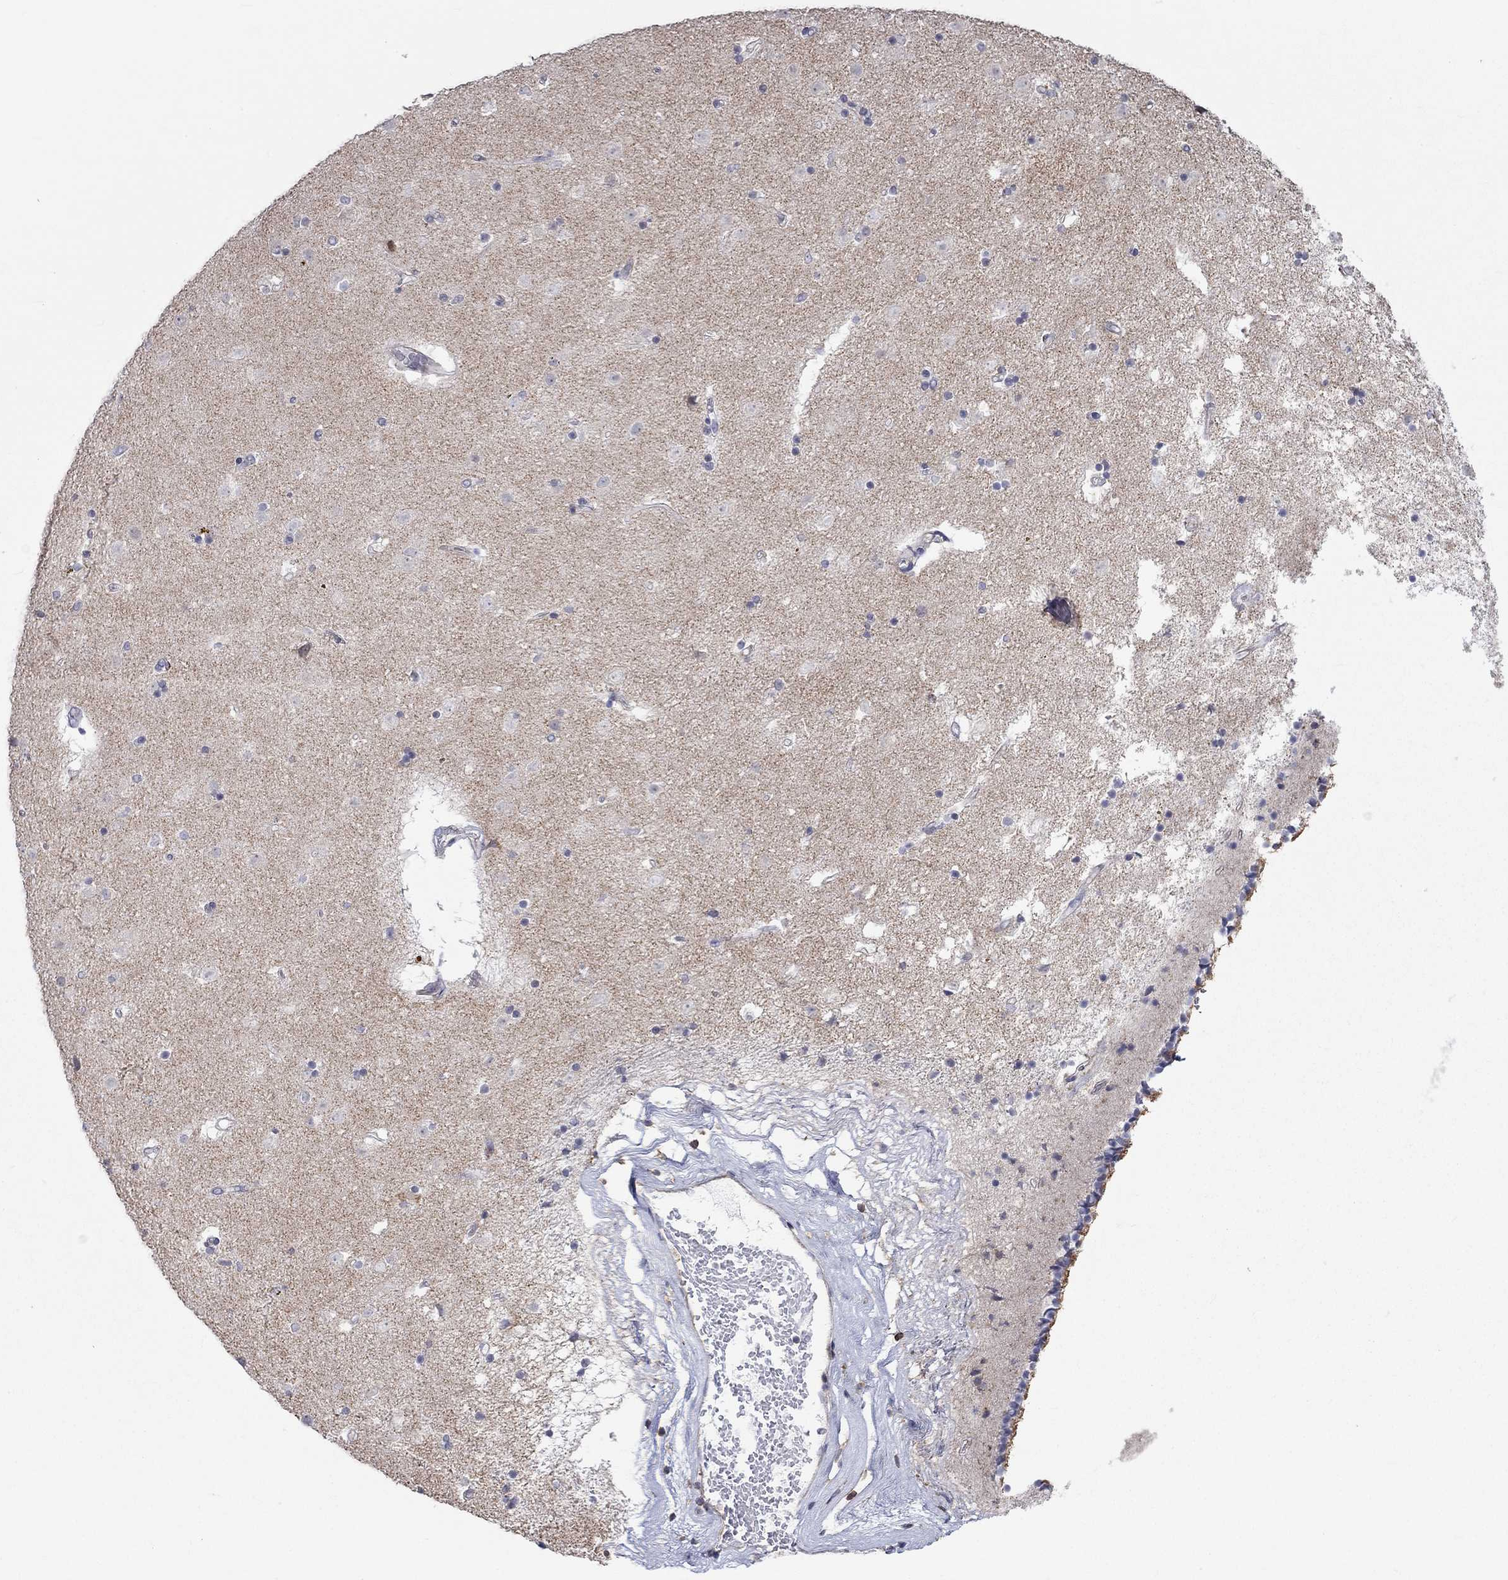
{"staining": {"intensity": "negative", "quantity": "none", "location": "none"}, "tissue": "caudate", "cell_type": "Glial cells", "image_type": "normal", "snomed": [{"axis": "morphology", "description": "Normal tissue, NOS"}, {"axis": "topography", "description": "Lateral ventricle wall"}], "caption": "Immunohistochemical staining of normal human caudate reveals no significant expression in glial cells. The staining is performed using DAB (3,3'-diaminobenzidine) brown chromogen with nuclei counter-stained in using hematoxylin.", "gene": "PCDHGA10", "patient": {"sex": "female", "age": 71}}